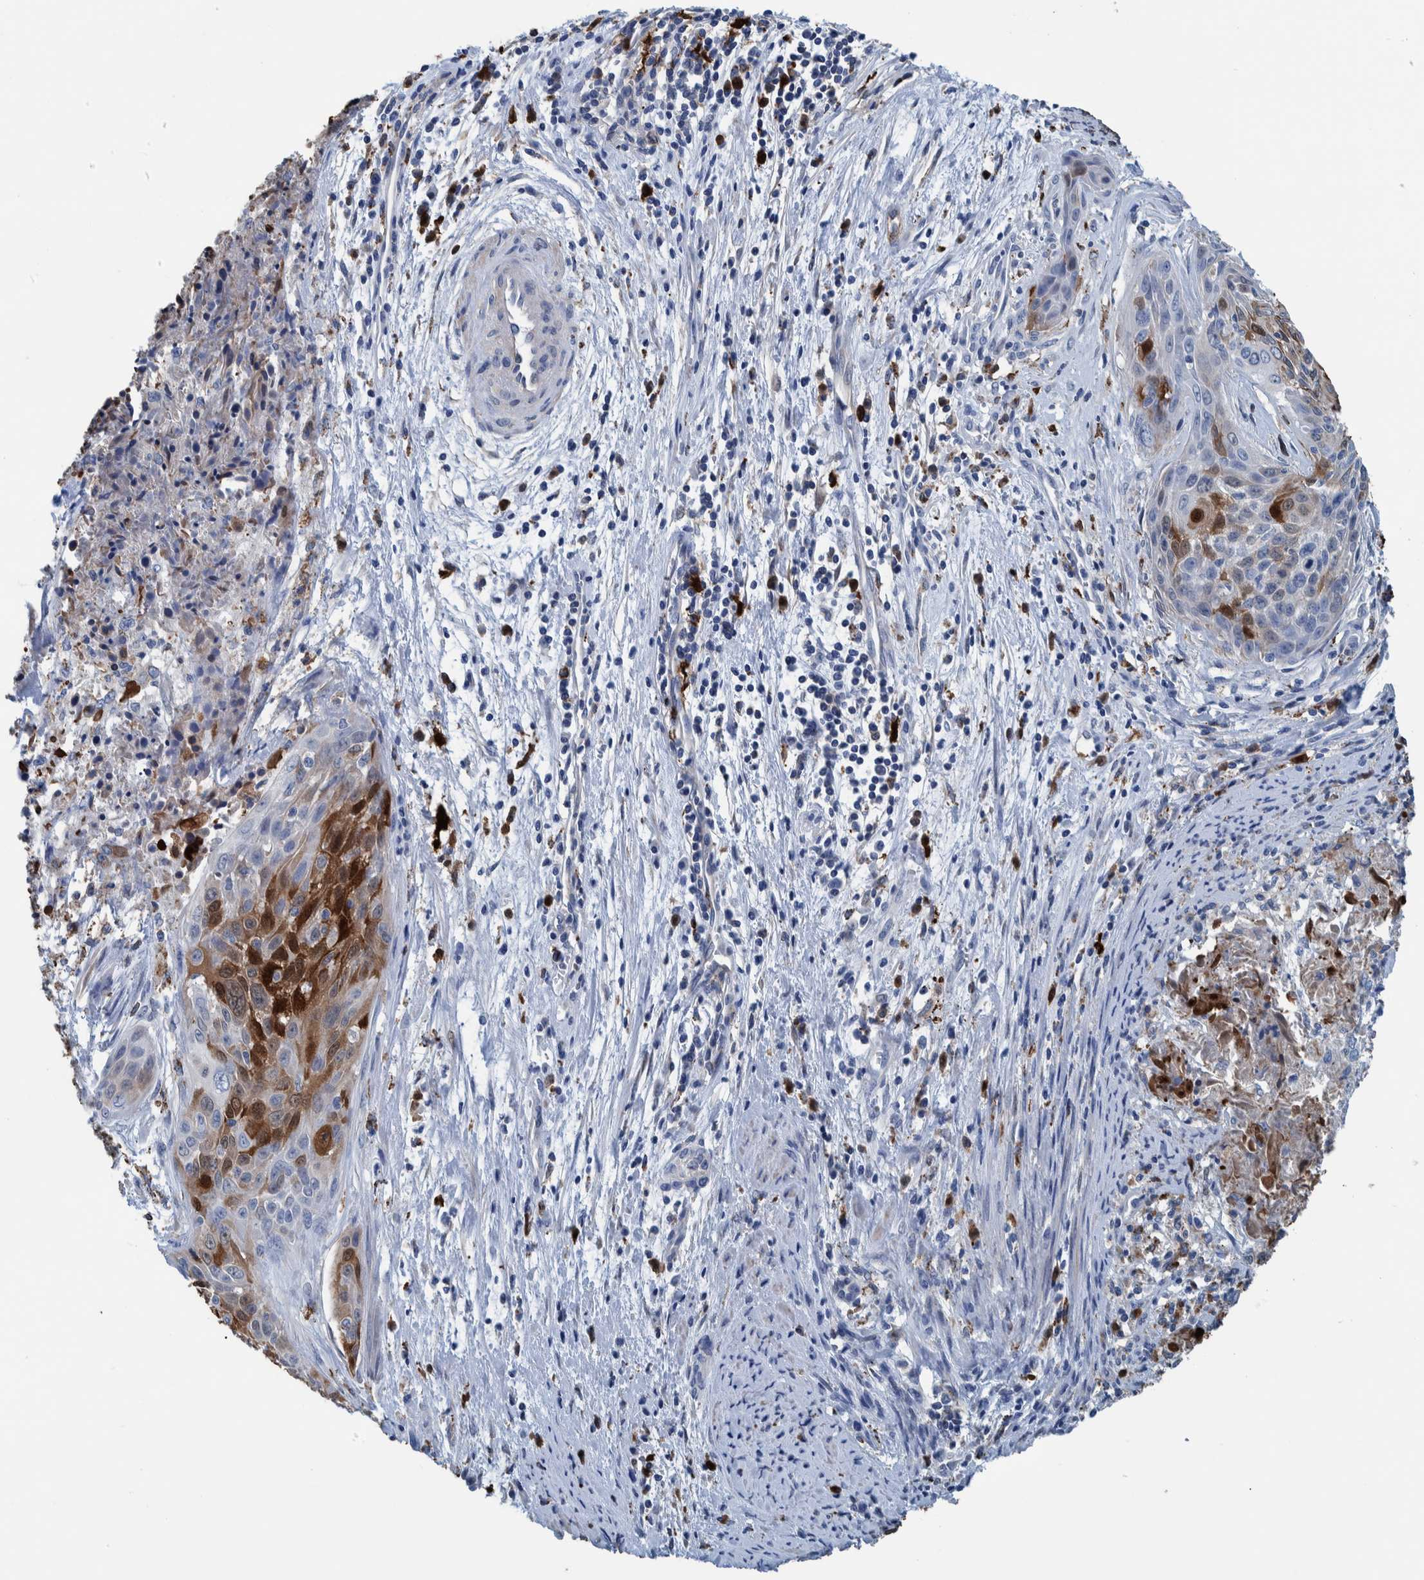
{"staining": {"intensity": "moderate", "quantity": "<25%", "location": "cytoplasmic/membranous"}, "tissue": "cervical cancer", "cell_type": "Tumor cells", "image_type": "cancer", "snomed": [{"axis": "morphology", "description": "Squamous cell carcinoma, NOS"}, {"axis": "topography", "description": "Cervix"}], "caption": "Human squamous cell carcinoma (cervical) stained for a protein (brown) displays moderate cytoplasmic/membranous positive expression in about <25% of tumor cells.", "gene": "IDO1", "patient": {"sex": "female", "age": 55}}